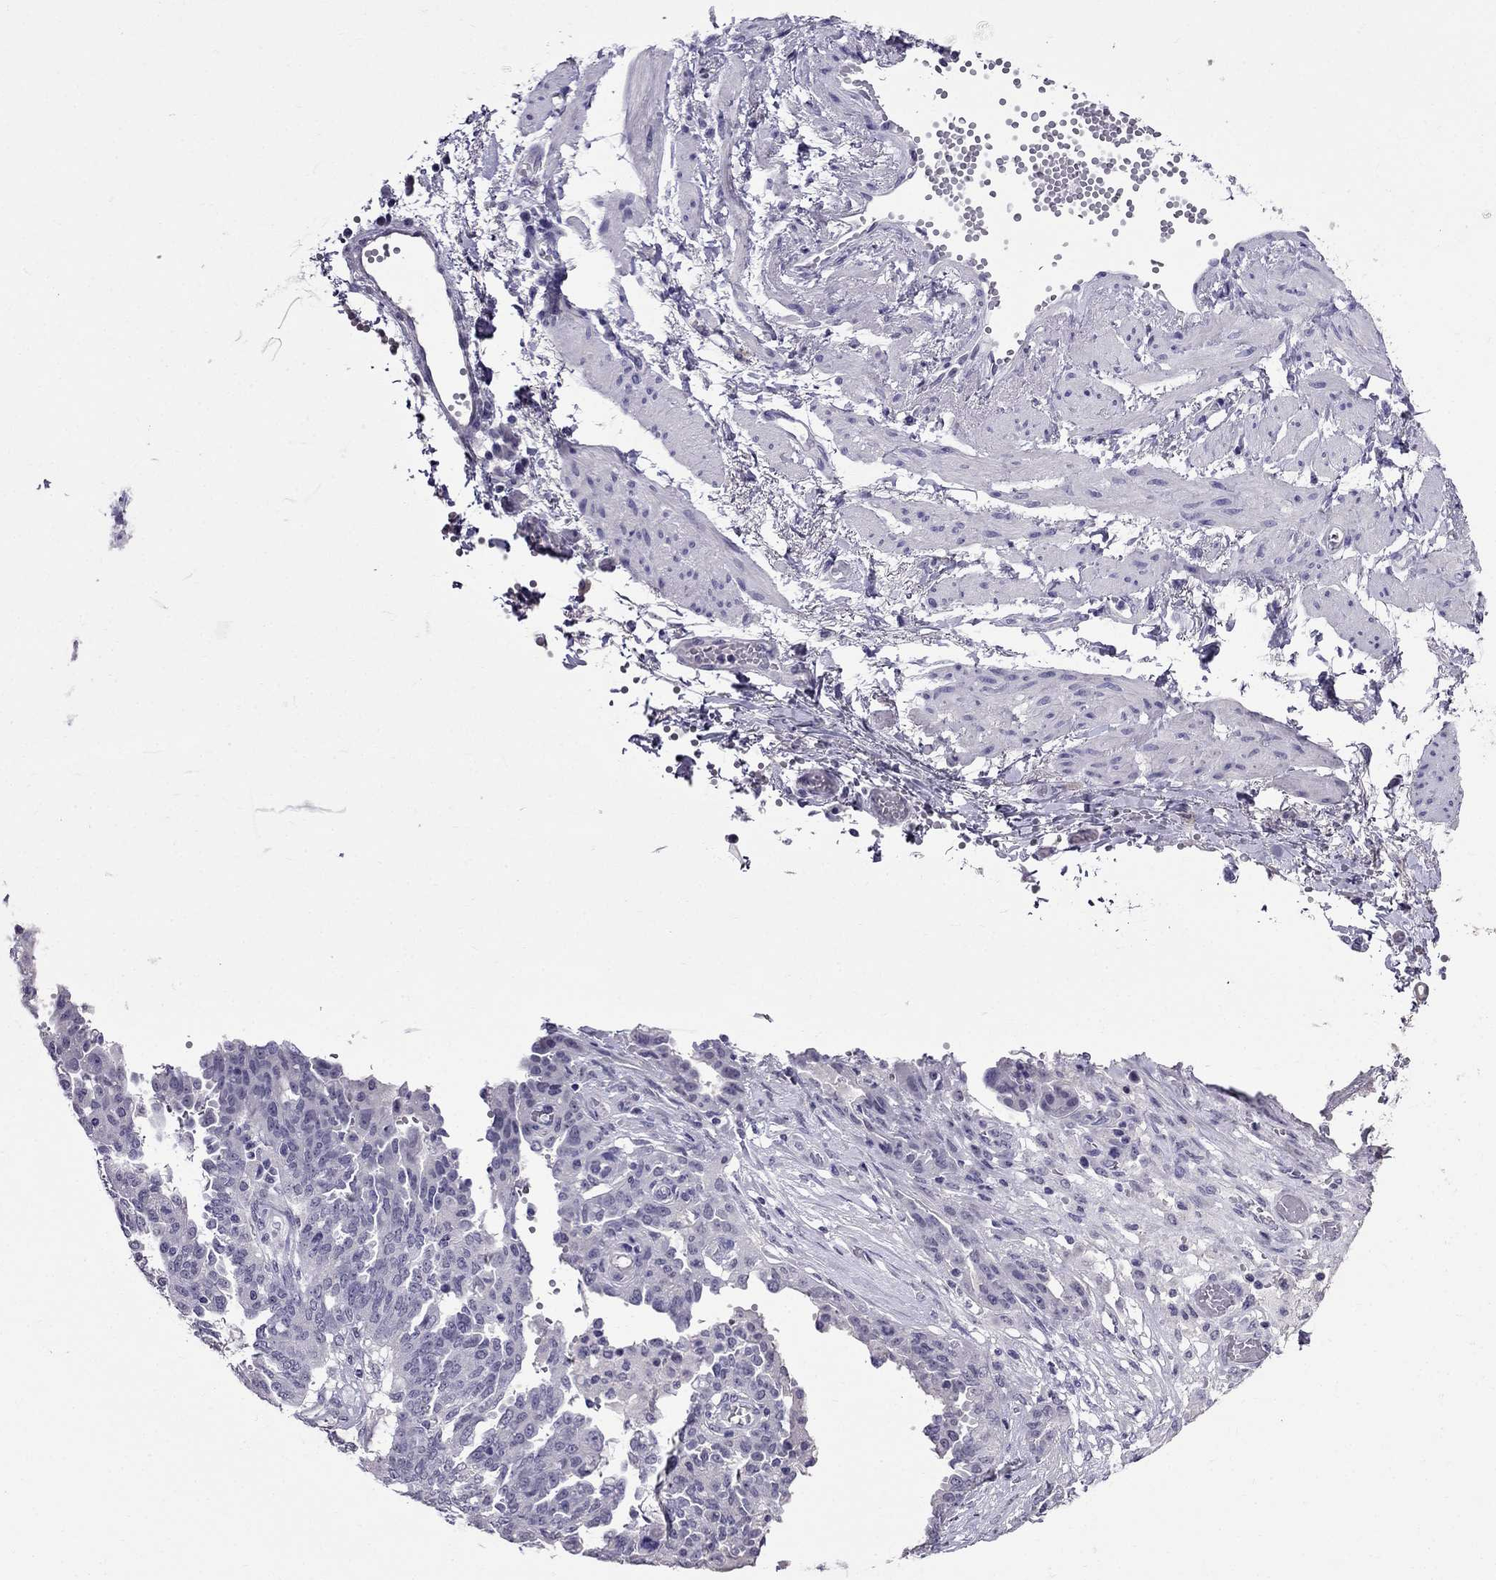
{"staining": {"intensity": "negative", "quantity": "none", "location": "none"}, "tissue": "ovarian cancer", "cell_type": "Tumor cells", "image_type": "cancer", "snomed": [{"axis": "morphology", "description": "Cystadenocarcinoma, serous, NOS"}, {"axis": "topography", "description": "Ovary"}], "caption": "The immunohistochemistry (IHC) histopathology image has no significant expression in tumor cells of ovarian cancer (serous cystadenocarcinoma) tissue. Nuclei are stained in blue.", "gene": "OLFM4", "patient": {"sex": "female", "age": 67}}